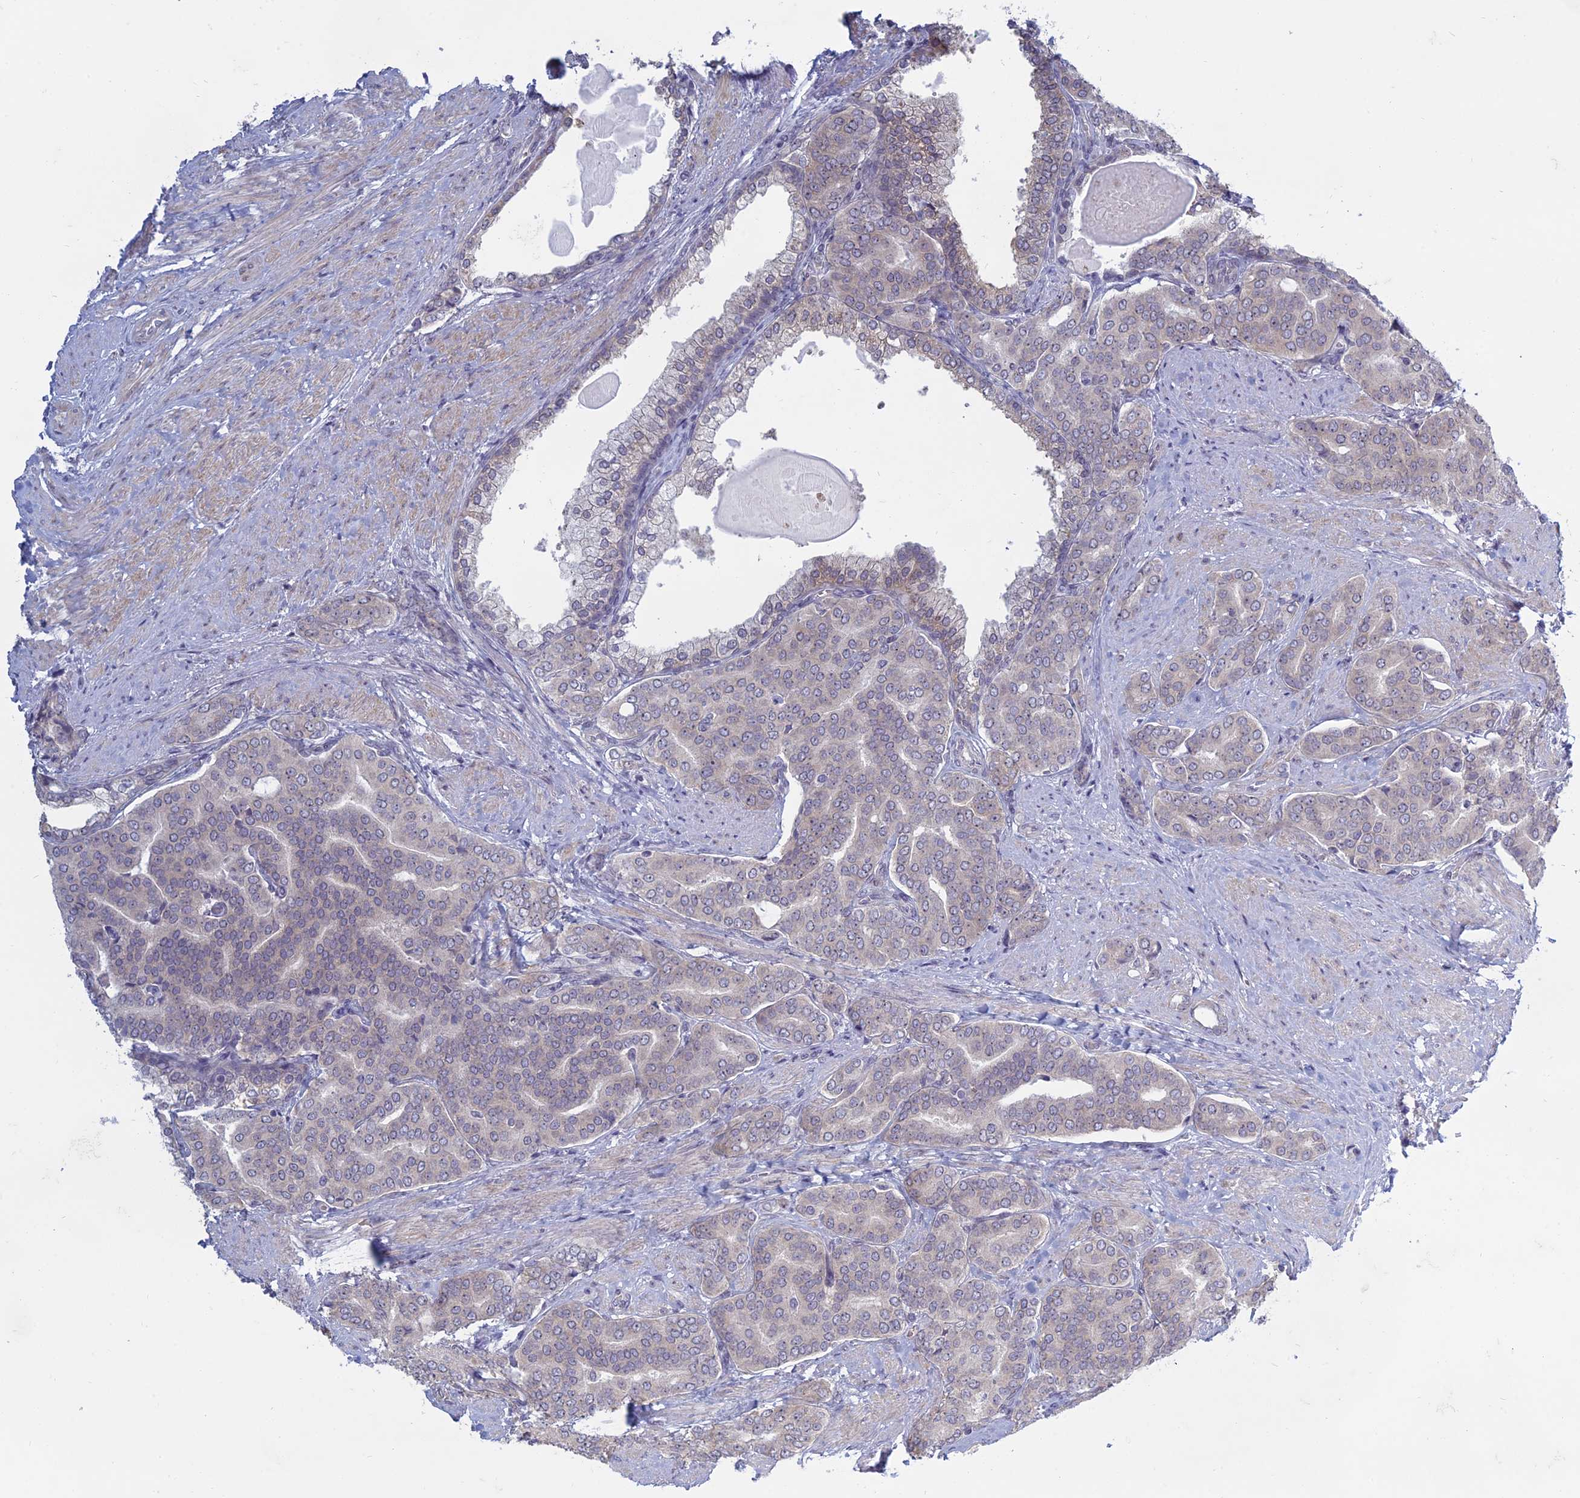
{"staining": {"intensity": "negative", "quantity": "none", "location": "none"}, "tissue": "prostate cancer", "cell_type": "Tumor cells", "image_type": "cancer", "snomed": [{"axis": "morphology", "description": "Adenocarcinoma, High grade"}, {"axis": "topography", "description": "Prostate"}], "caption": "This is an IHC micrograph of prostate cancer. There is no staining in tumor cells.", "gene": "RPS19BP1", "patient": {"sex": "male", "age": 67}}